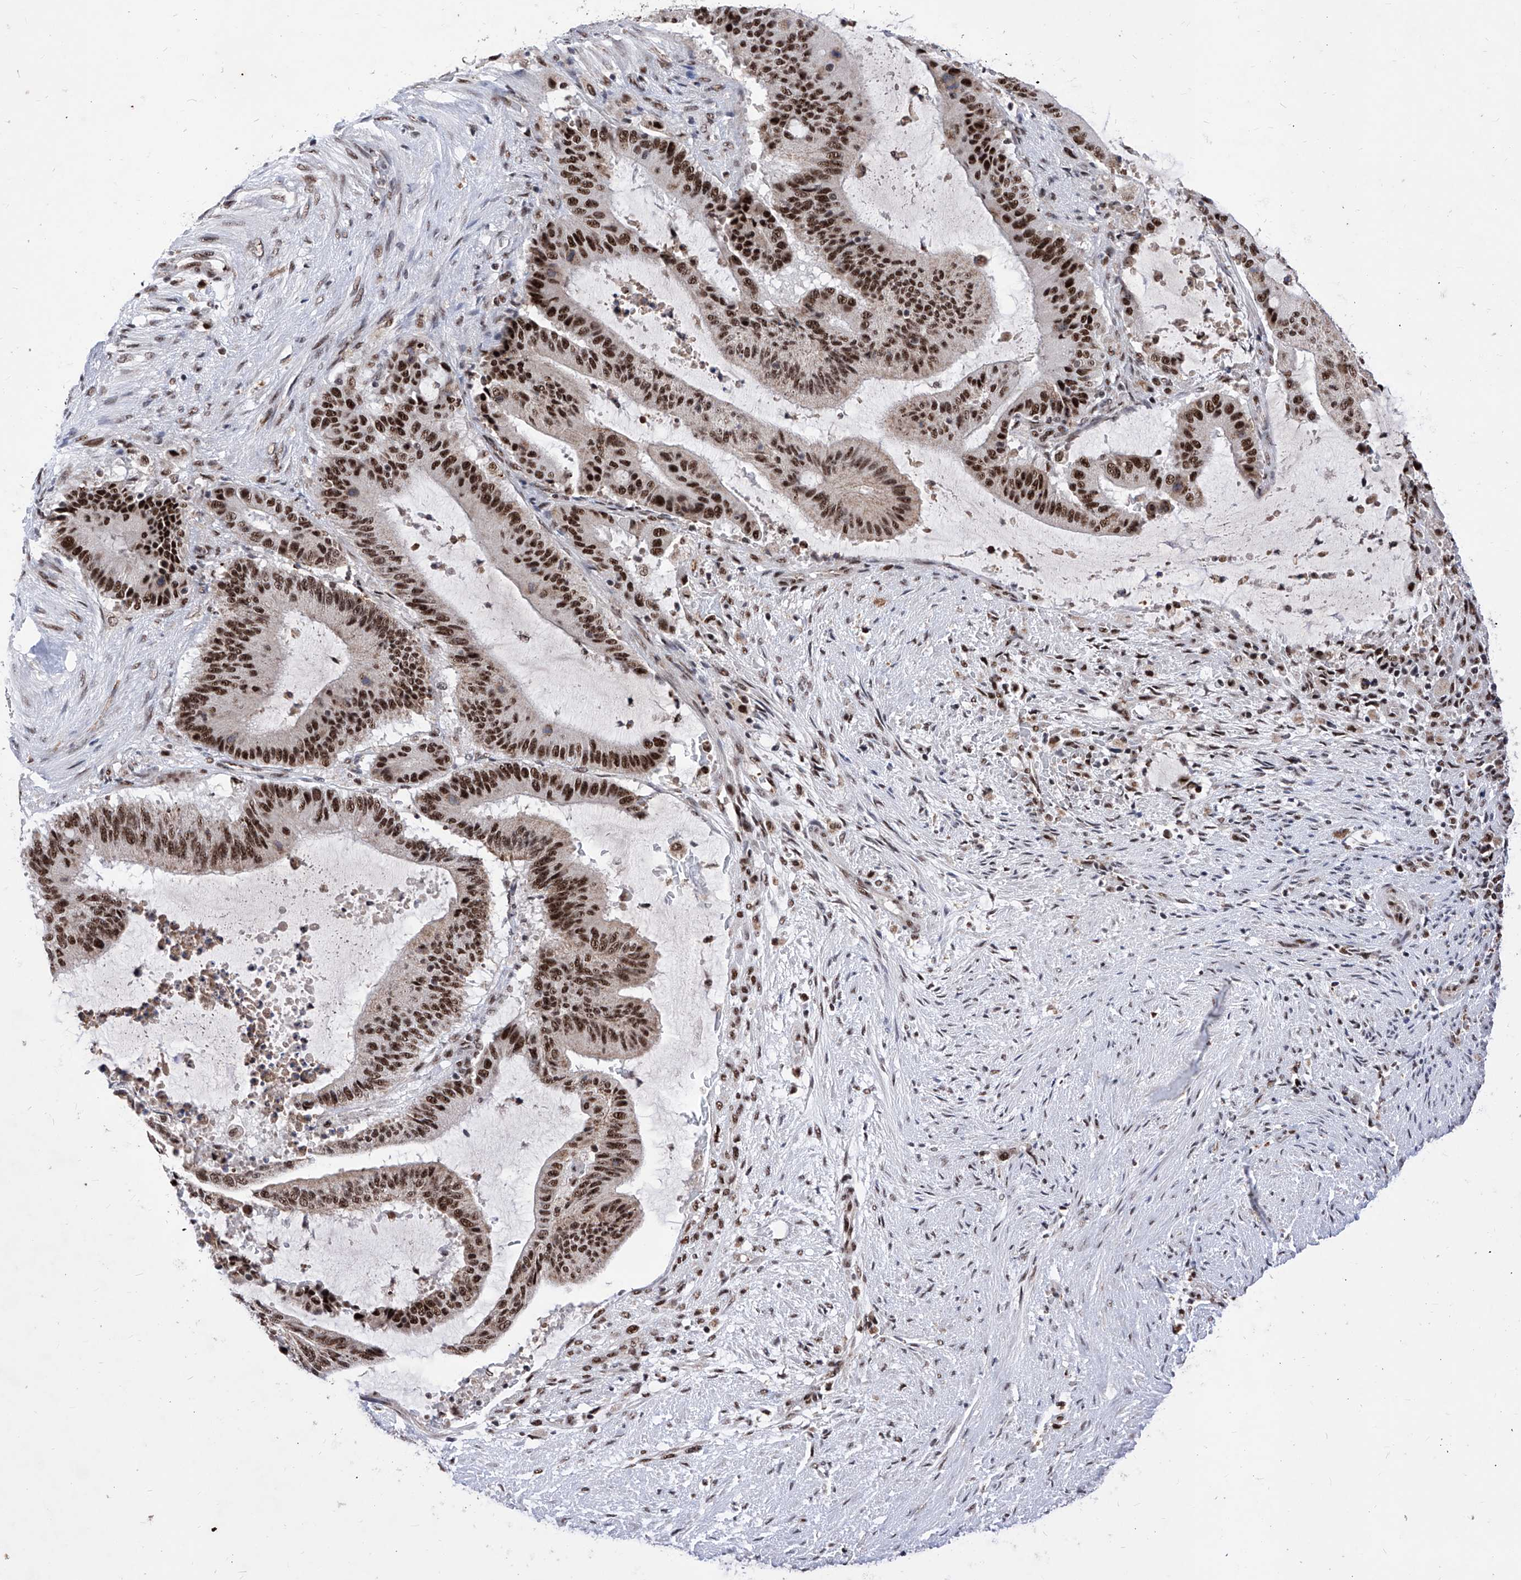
{"staining": {"intensity": "strong", "quantity": ">75%", "location": "nuclear"}, "tissue": "liver cancer", "cell_type": "Tumor cells", "image_type": "cancer", "snomed": [{"axis": "morphology", "description": "Normal tissue, NOS"}, {"axis": "morphology", "description": "Cholangiocarcinoma"}, {"axis": "topography", "description": "Liver"}, {"axis": "topography", "description": "Peripheral nerve tissue"}], "caption": "This image demonstrates immunohistochemistry (IHC) staining of liver cancer, with high strong nuclear expression in about >75% of tumor cells.", "gene": "PHF5A", "patient": {"sex": "female", "age": 73}}